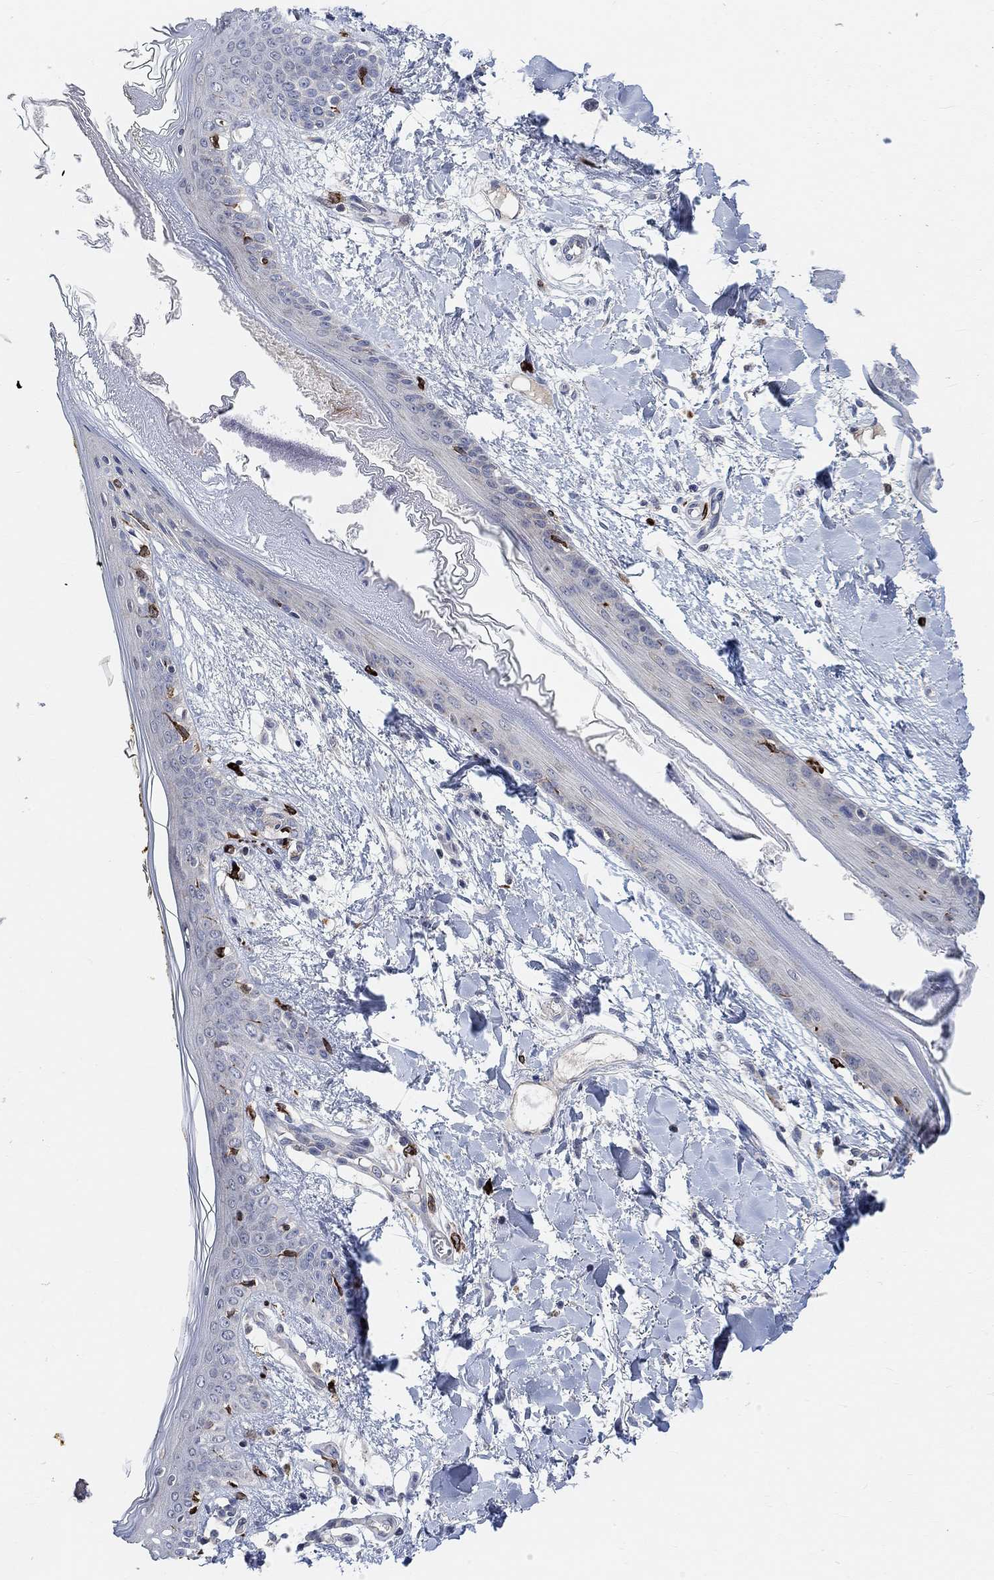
{"staining": {"intensity": "negative", "quantity": "none", "location": "none"}, "tissue": "skin", "cell_type": "Fibroblasts", "image_type": "normal", "snomed": [{"axis": "morphology", "description": "Normal tissue, NOS"}, {"axis": "topography", "description": "Skin"}], "caption": "High power microscopy micrograph of an immunohistochemistry (IHC) histopathology image of normal skin, revealing no significant expression in fibroblasts.", "gene": "HCRTR1", "patient": {"sex": "female", "age": 34}}